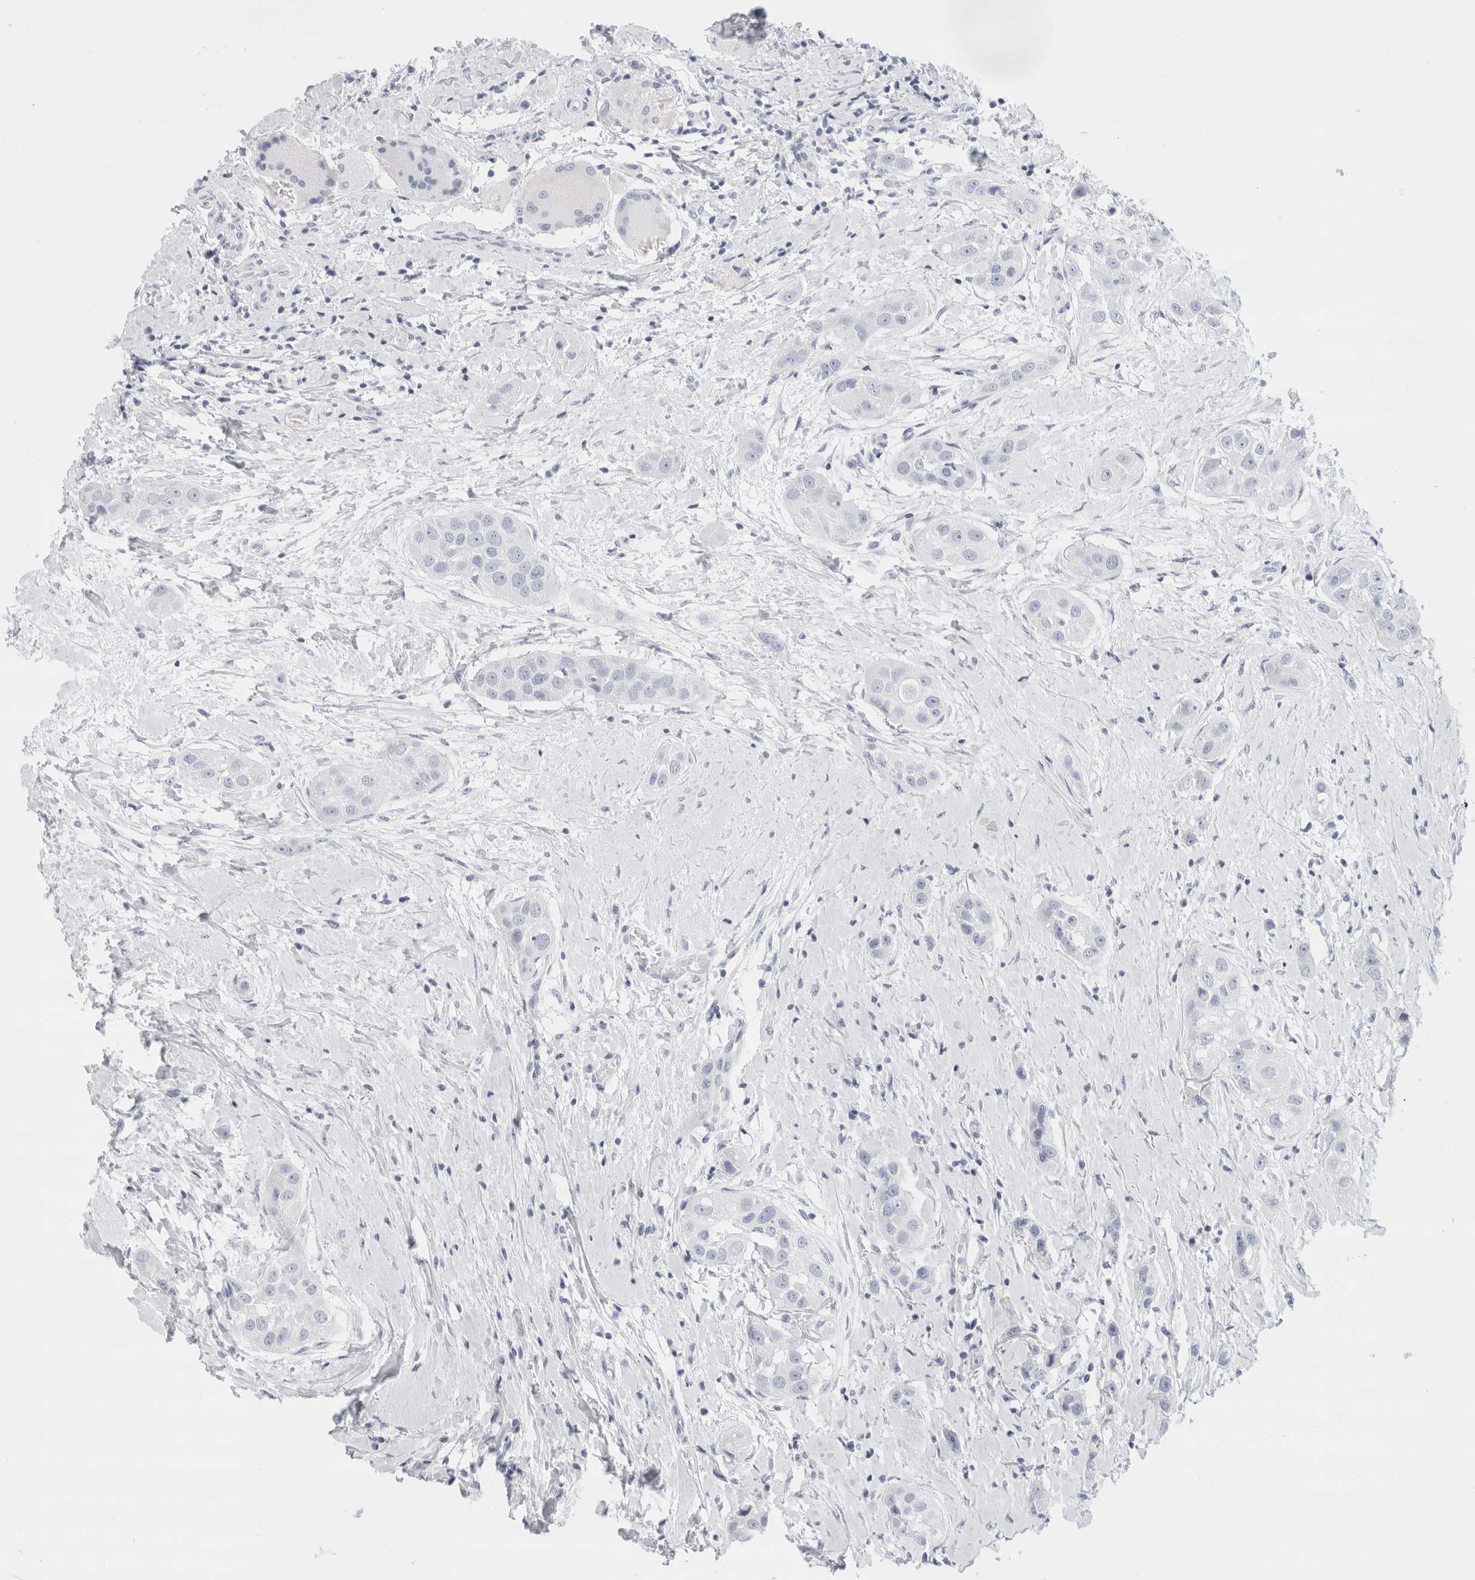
{"staining": {"intensity": "negative", "quantity": "none", "location": "none"}, "tissue": "head and neck cancer", "cell_type": "Tumor cells", "image_type": "cancer", "snomed": [{"axis": "morphology", "description": "Normal tissue, NOS"}, {"axis": "morphology", "description": "Squamous cell carcinoma, NOS"}, {"axis": "topography", "description": "Skeletal muscle"}, {"axis": "topography", "description": "Head-Neck"}], "caption": "A high-resolution image shows immunohistochemistry (IHC) staining of head and neck cancer, which exhibits no significant expression in tumor cells.", "gene": "ECHDC2", "patient": {"sex": "male", "age": 51}}